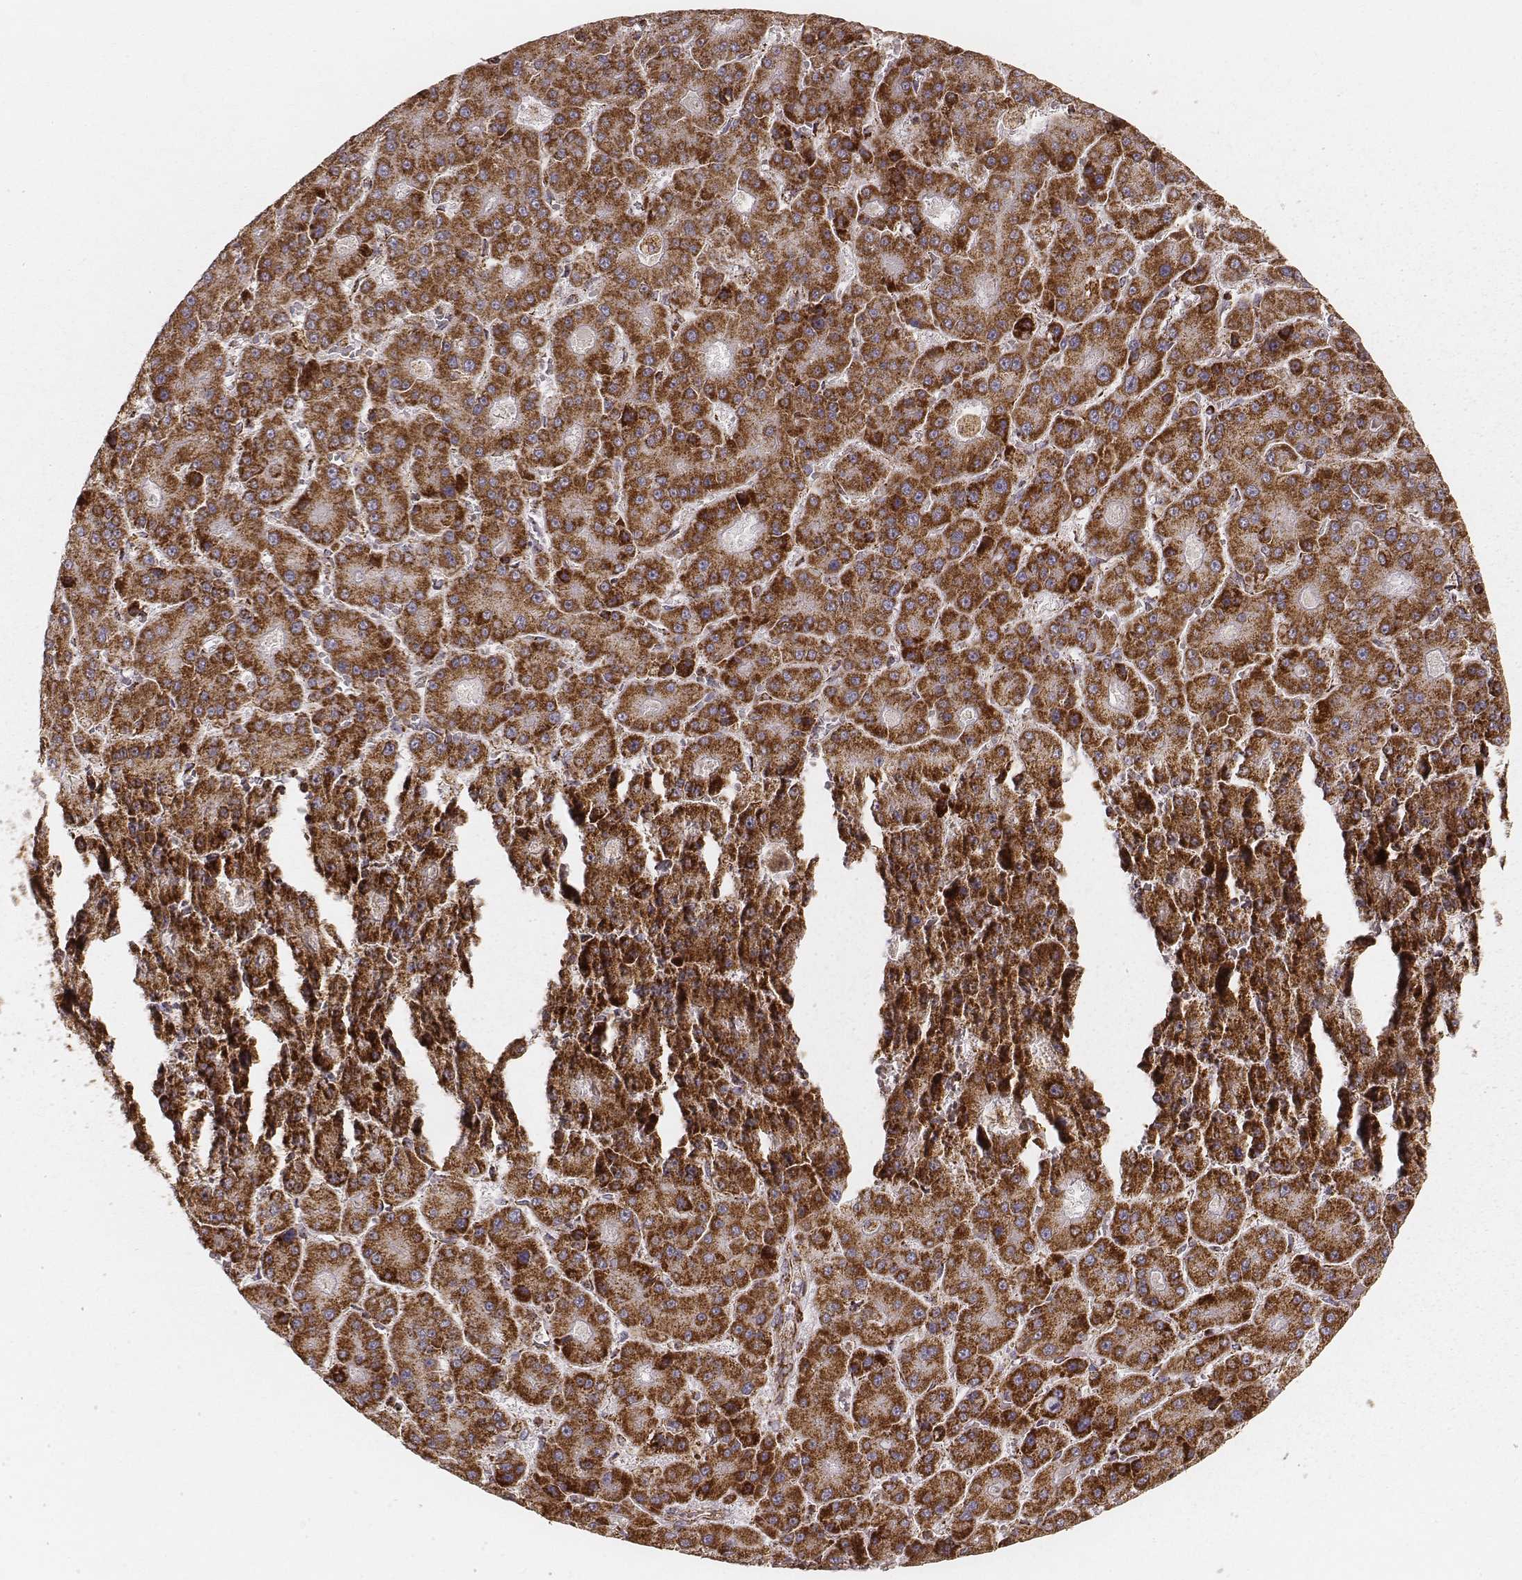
{"staining": {"intensity": "strong", "quantity": ">75%", "location": "cytoplasmic/membranous"}, "tissue": "liver cancer", "cell_type": "Tumor cells", "image_type": "cancer", "snomed": [{"axis": "morphology", "description": "Carcinoma, Hepatocellular, NOS"}, {"axis": "topography", "description": "Liver"}], "caption": "Liver hepatocellular carcinoma stained for a protein (brown) reveals strong cytoplasmic/membranous positive positivity in approximately >75% of tumor cells.", "gene": "CS", "patient": {"sex": "male", "age": 70}}